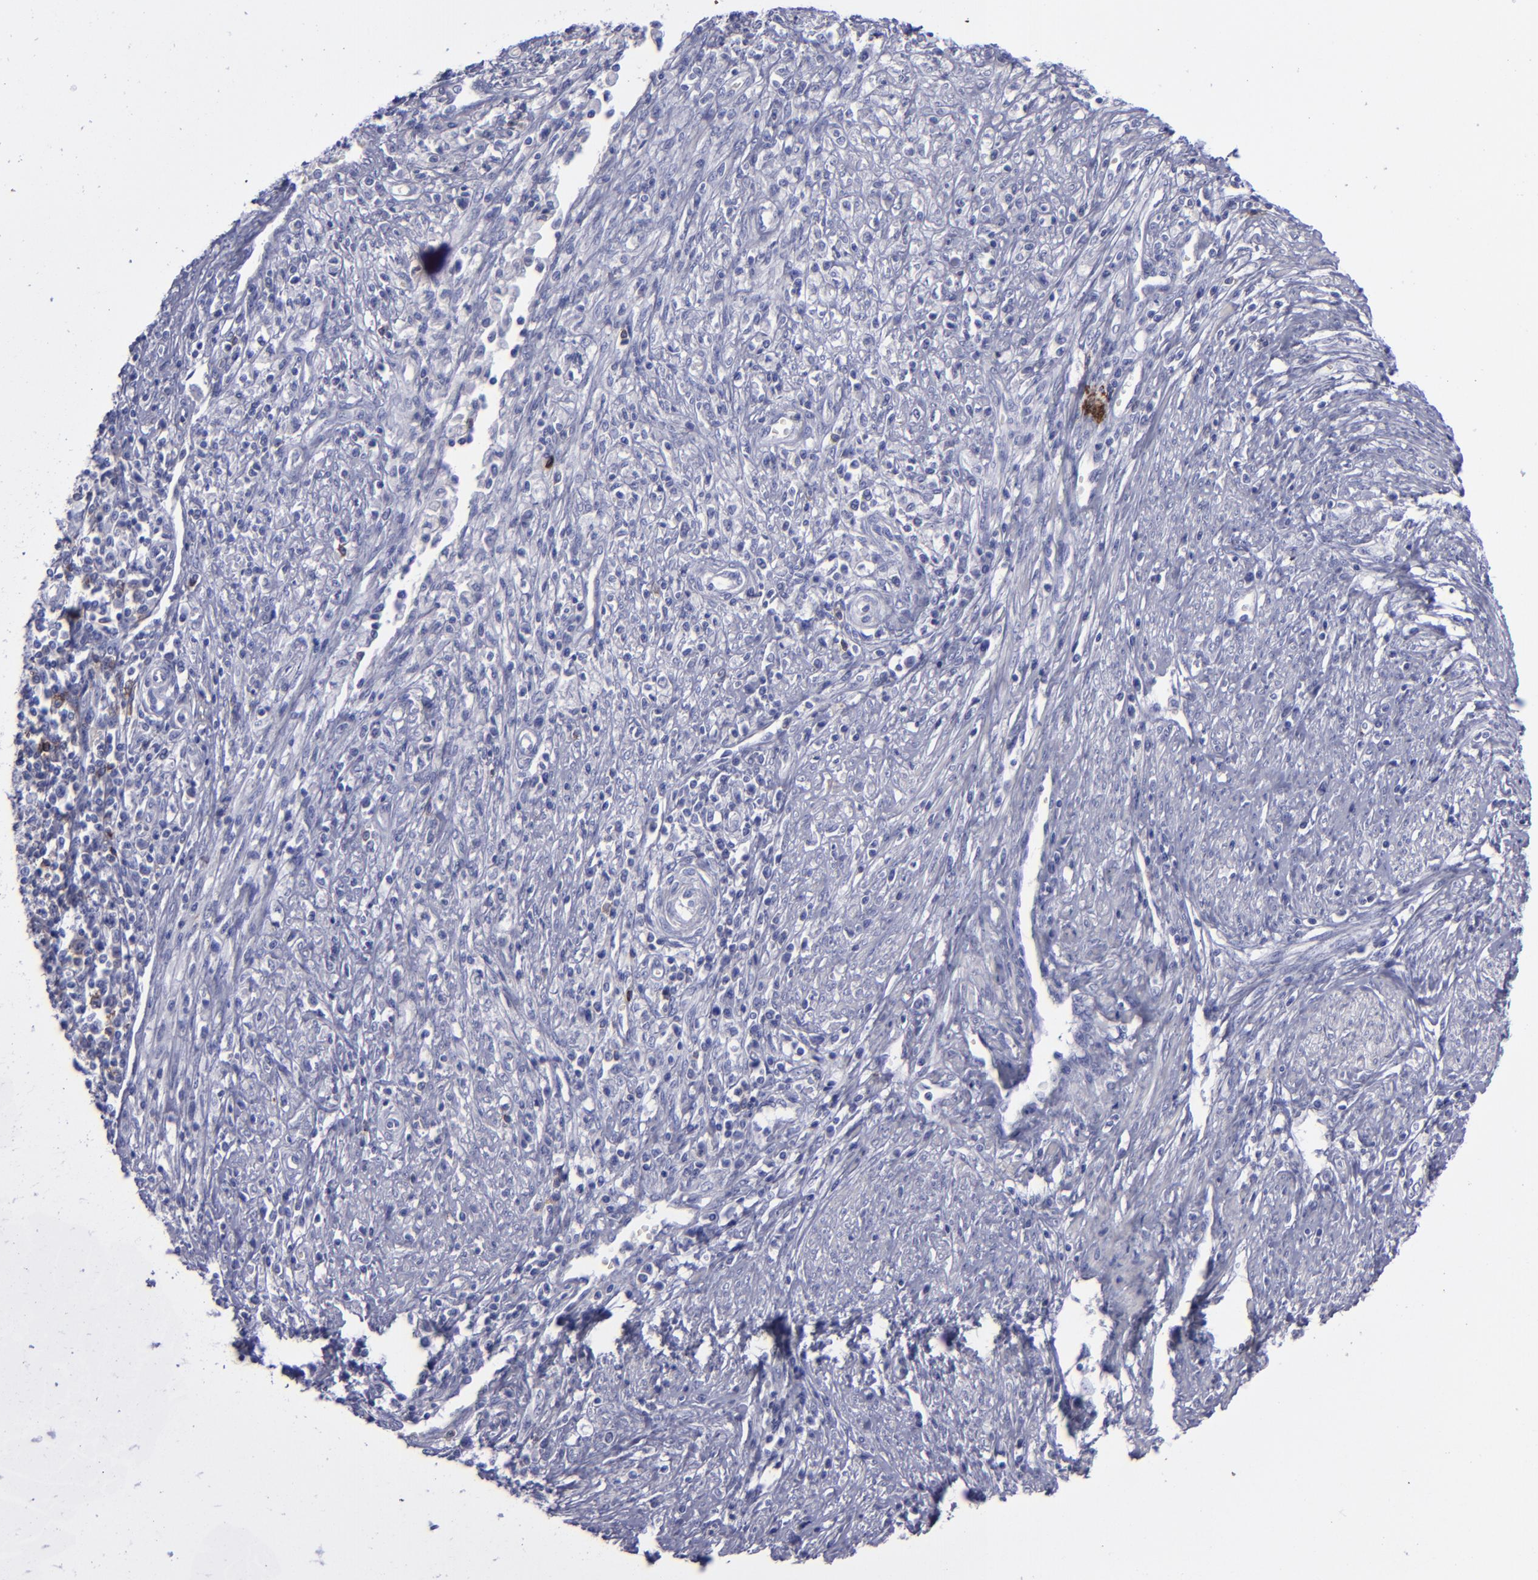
{"staining": {"intensity": "negative", "quantity": "none", "location": "none"}, "tissue": "cervical cancer", "cell_type": "Tumor cells", "image_type": "cancer", "snomed": [{"axis": "morphology", "description": "Adenocarcinoma, NOS"}, {"axis": "topography", "description": "Cervix"}], "caption": "Immunohistochemical staining of cervical adenocarcinoma displays no significant positivity in tumor cells.", "gene": "CD22", "patient": {"sex": "female", "age": 36}}